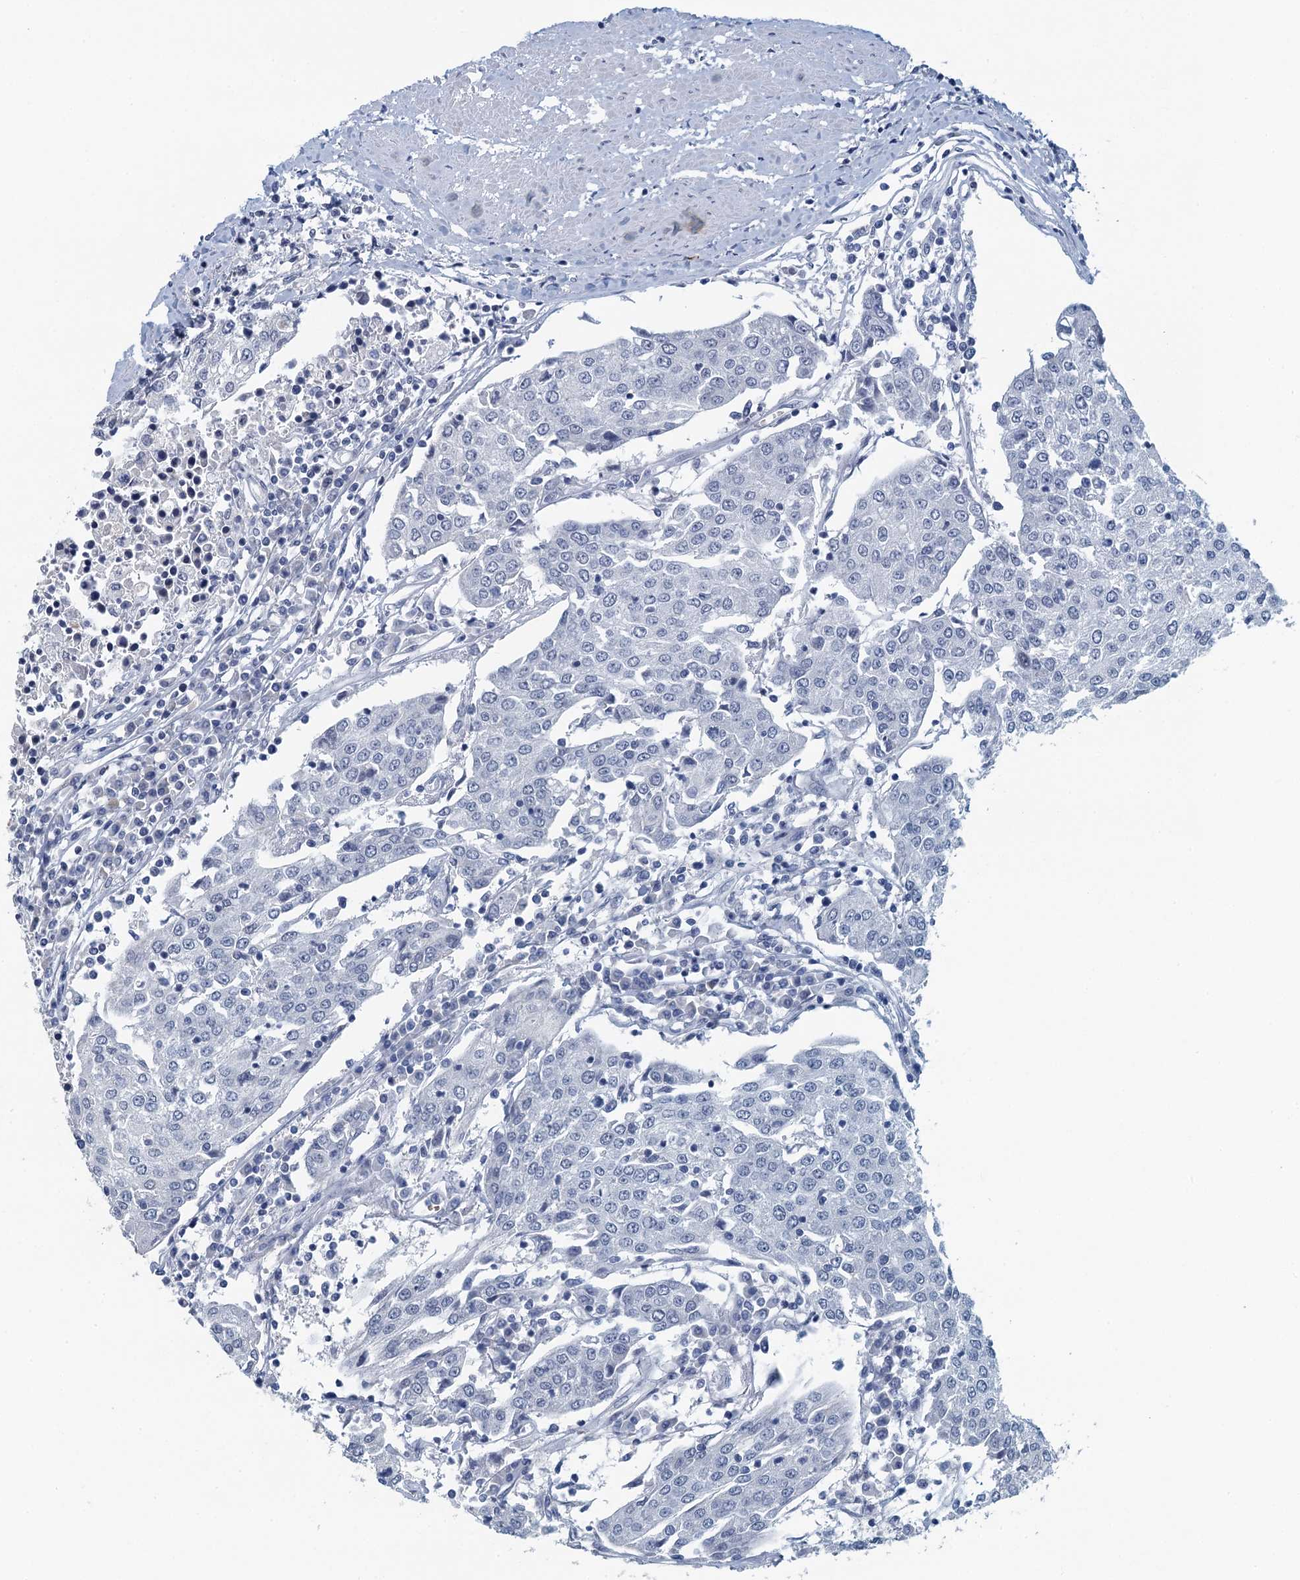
{"staining": {"intensity": "negative", "quantity": "none", "location": "none"}, "tissue": "urothelial cancer", "cell_type": "Tumor cells", "image_type": "cancer", "snomed": [{"axis": "morphology", "description": "Urothelial carcinoma, High grade"}, {"axis": "topography", "description": "Urinary bladder"}], "caption": "Photomicrograph shows no protein expression in tumor cells of urothelial cancer tissue.", "gene": "TTLL9", "patient": {"sex": "female", "age": 85}}